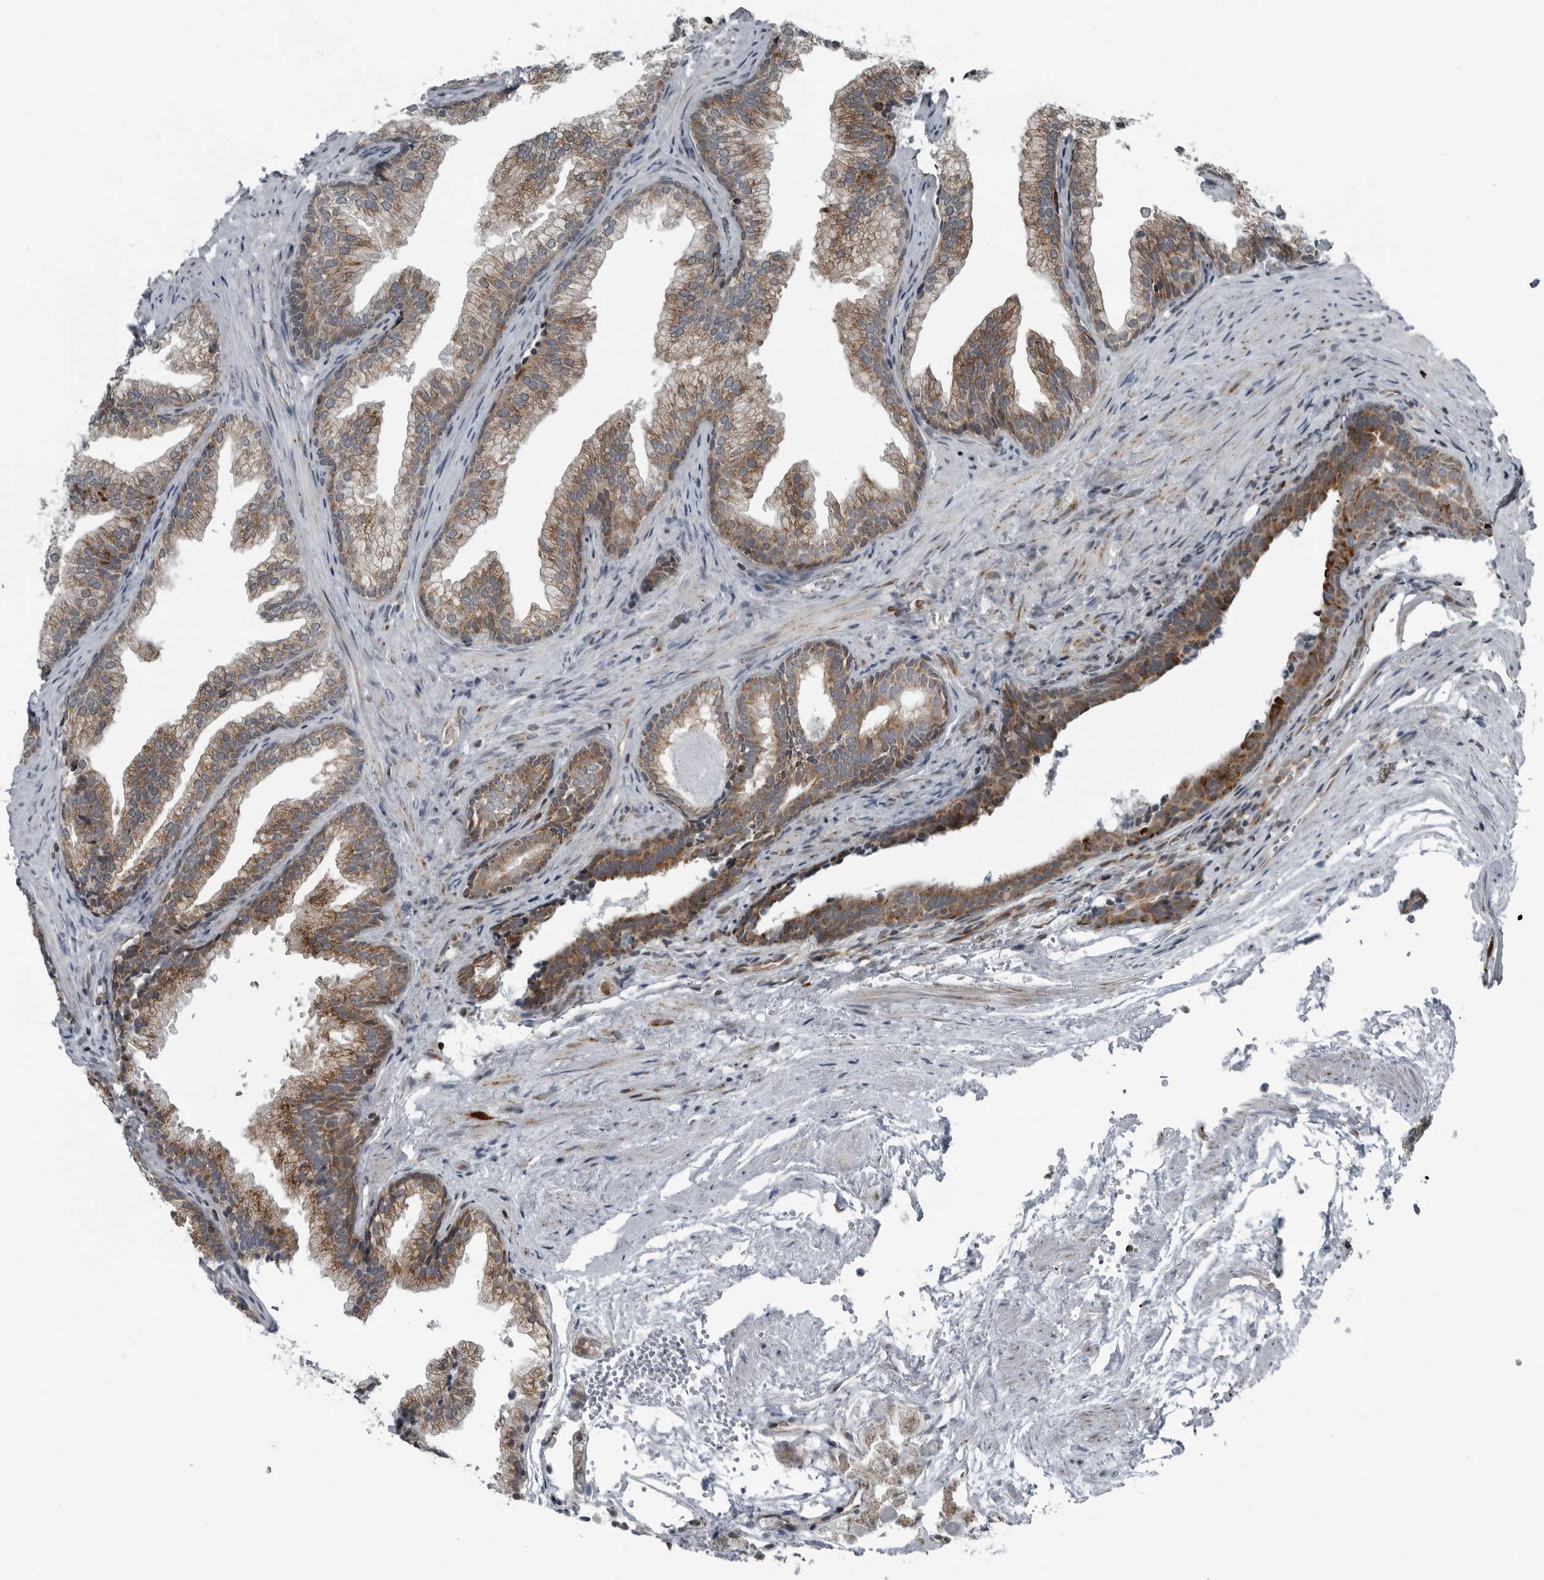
{"staining": {"intensity": "moderate", "quantity": "25%-75%", "location": "cytoplasmic/membranous"}, "tissue": "prostate", "cell_type": "Glandular cells", "image_type": "normal", "snomed": [{"axis": "morphology", "description": "Normal tissue, NOS"}, {"axis": "topography", "description": "Prostate"}], "caption": "Approximately 25%-75% of glandular cells in unremarkable prostate exhibit moderate cytoplasmic/membranous protein positivity as visualized by brown immunohistochemical staining.", "gene": "GAK", "patient": {"sex": "male", "age": 76}}